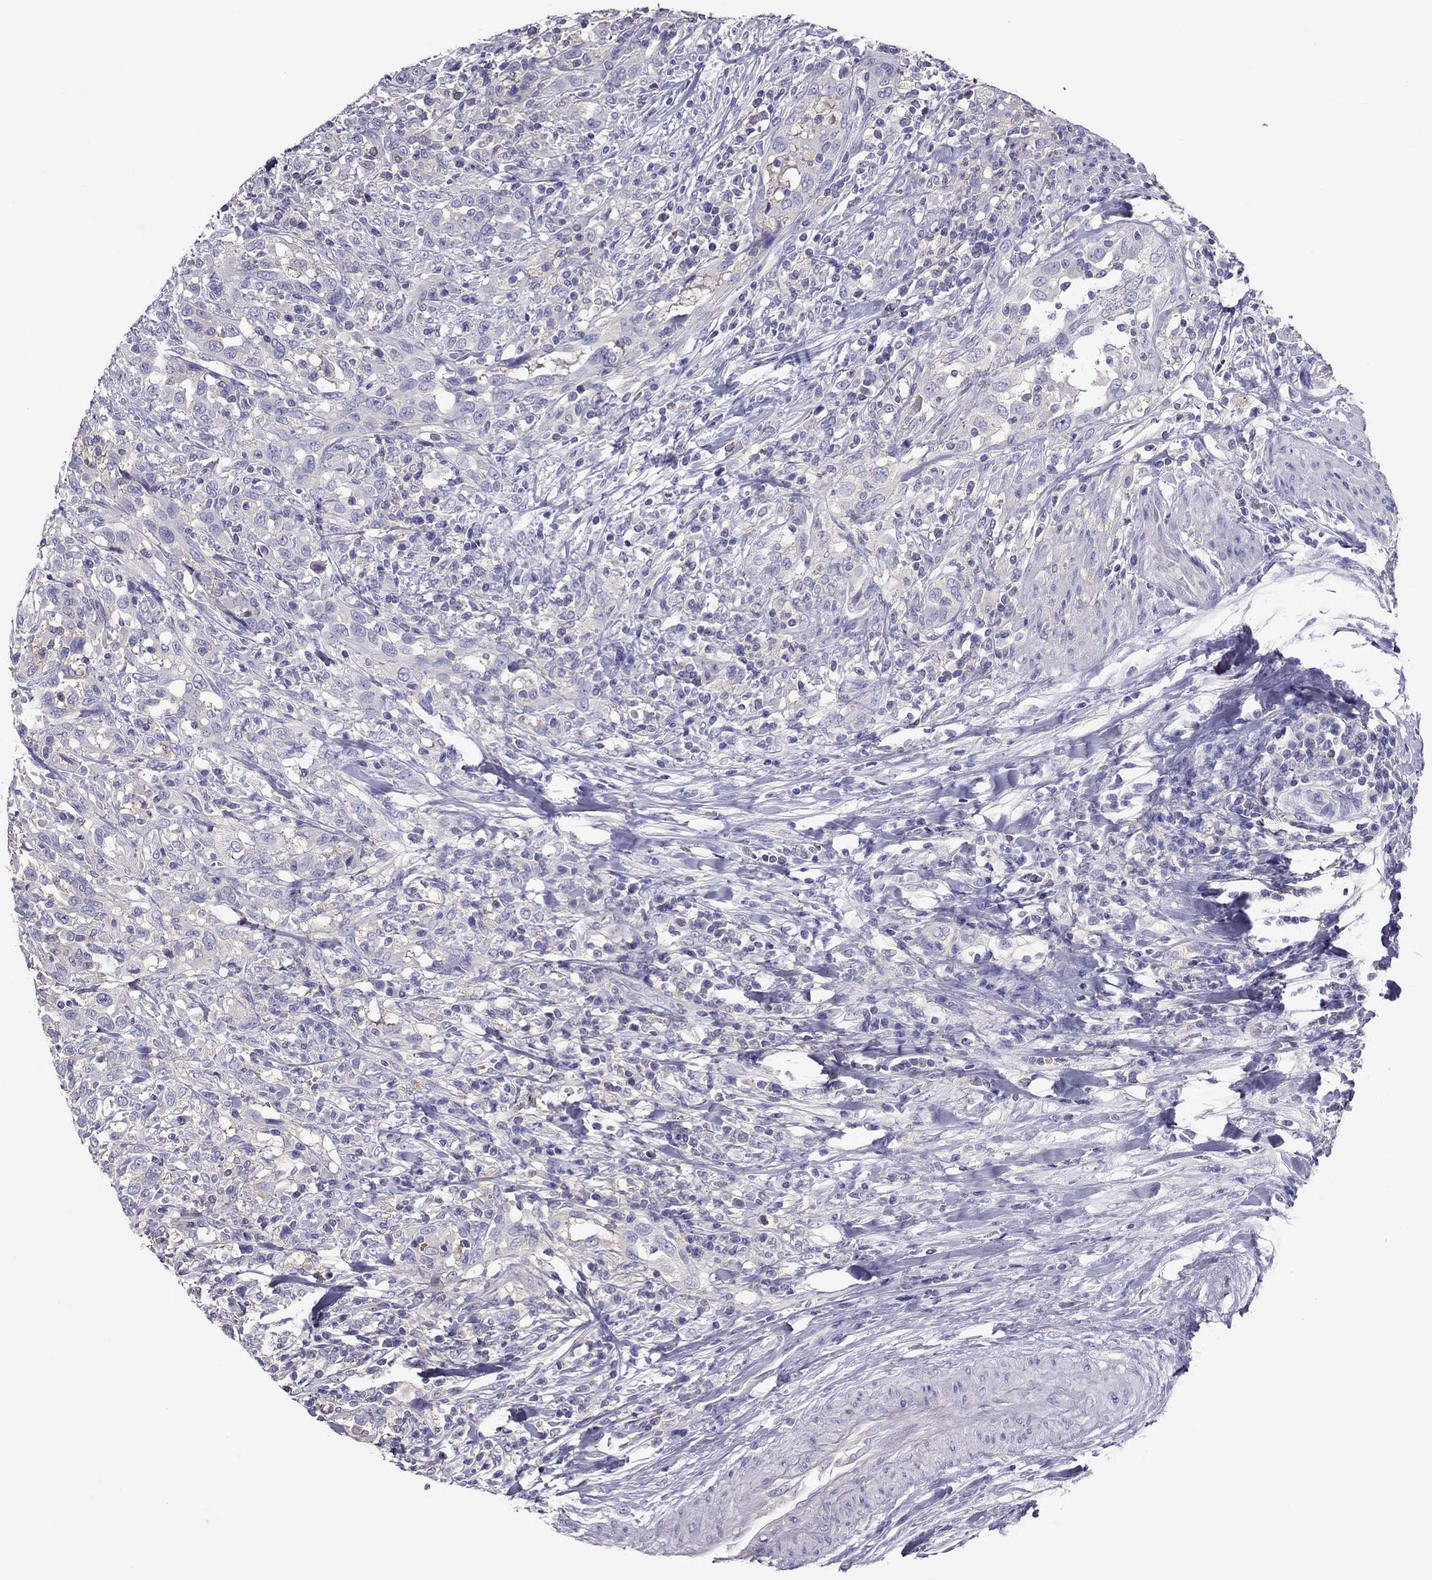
{"staining": {"intensity": "negative", "quantity": "none", "location": "none"}, "tissue": "urothelial cancer", "cell_type": "Tumor cells", "image_type": "cancer", "snomed": [{"axis": "morphology", "description": "Urothelial carcinoma, NOS"}, {"axis": "morphology", "description": "Urothelial carcinoma, High grade"}, {"axis": "topography", "description": "Urinary bladder"}], "caption": "Protein analysis of transitional cell carcinoma reveals no significant positivity in tumor cells.", "gene": "TEX22", "patient": {"sex": "female", "age": 64}}